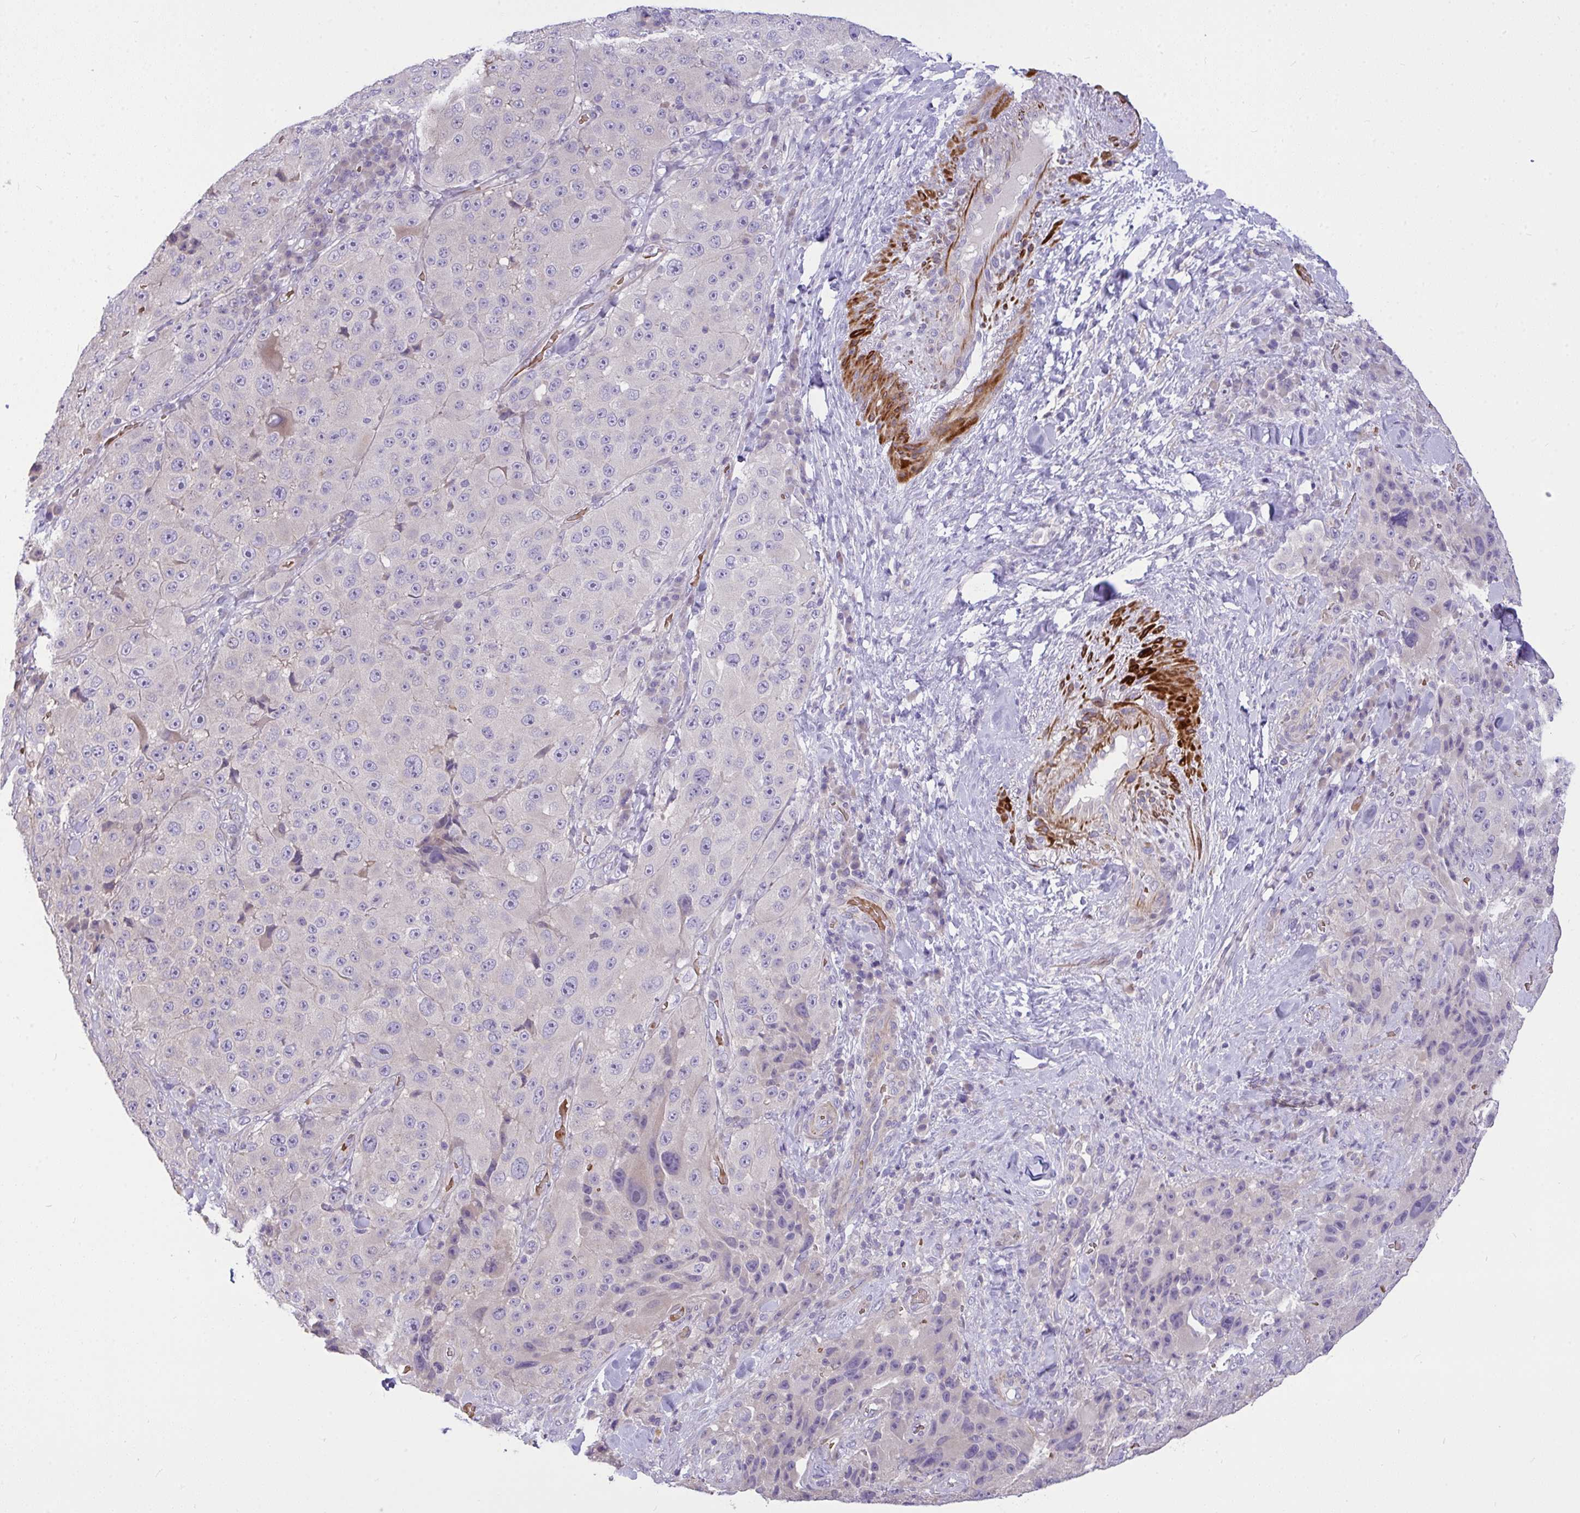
{"staining": {"intensity": "negative", "quantity": "none", "location": "none"}, "tissue": "melanoma", "cell_type": "Tumor cells", "image_type": "cancer", "snomed": [{"axis": "morphology", "description": "Malignant melanoma, Metastatic site"}, {"axis": "topography", "description": "Lymph node"}], "caption": "DAB immunohistochemical staining of human melanoma exhibits no significant staining in tumor cells.", "gene": "MOCS1", "patient": {"sex": "male", "age": 62}}